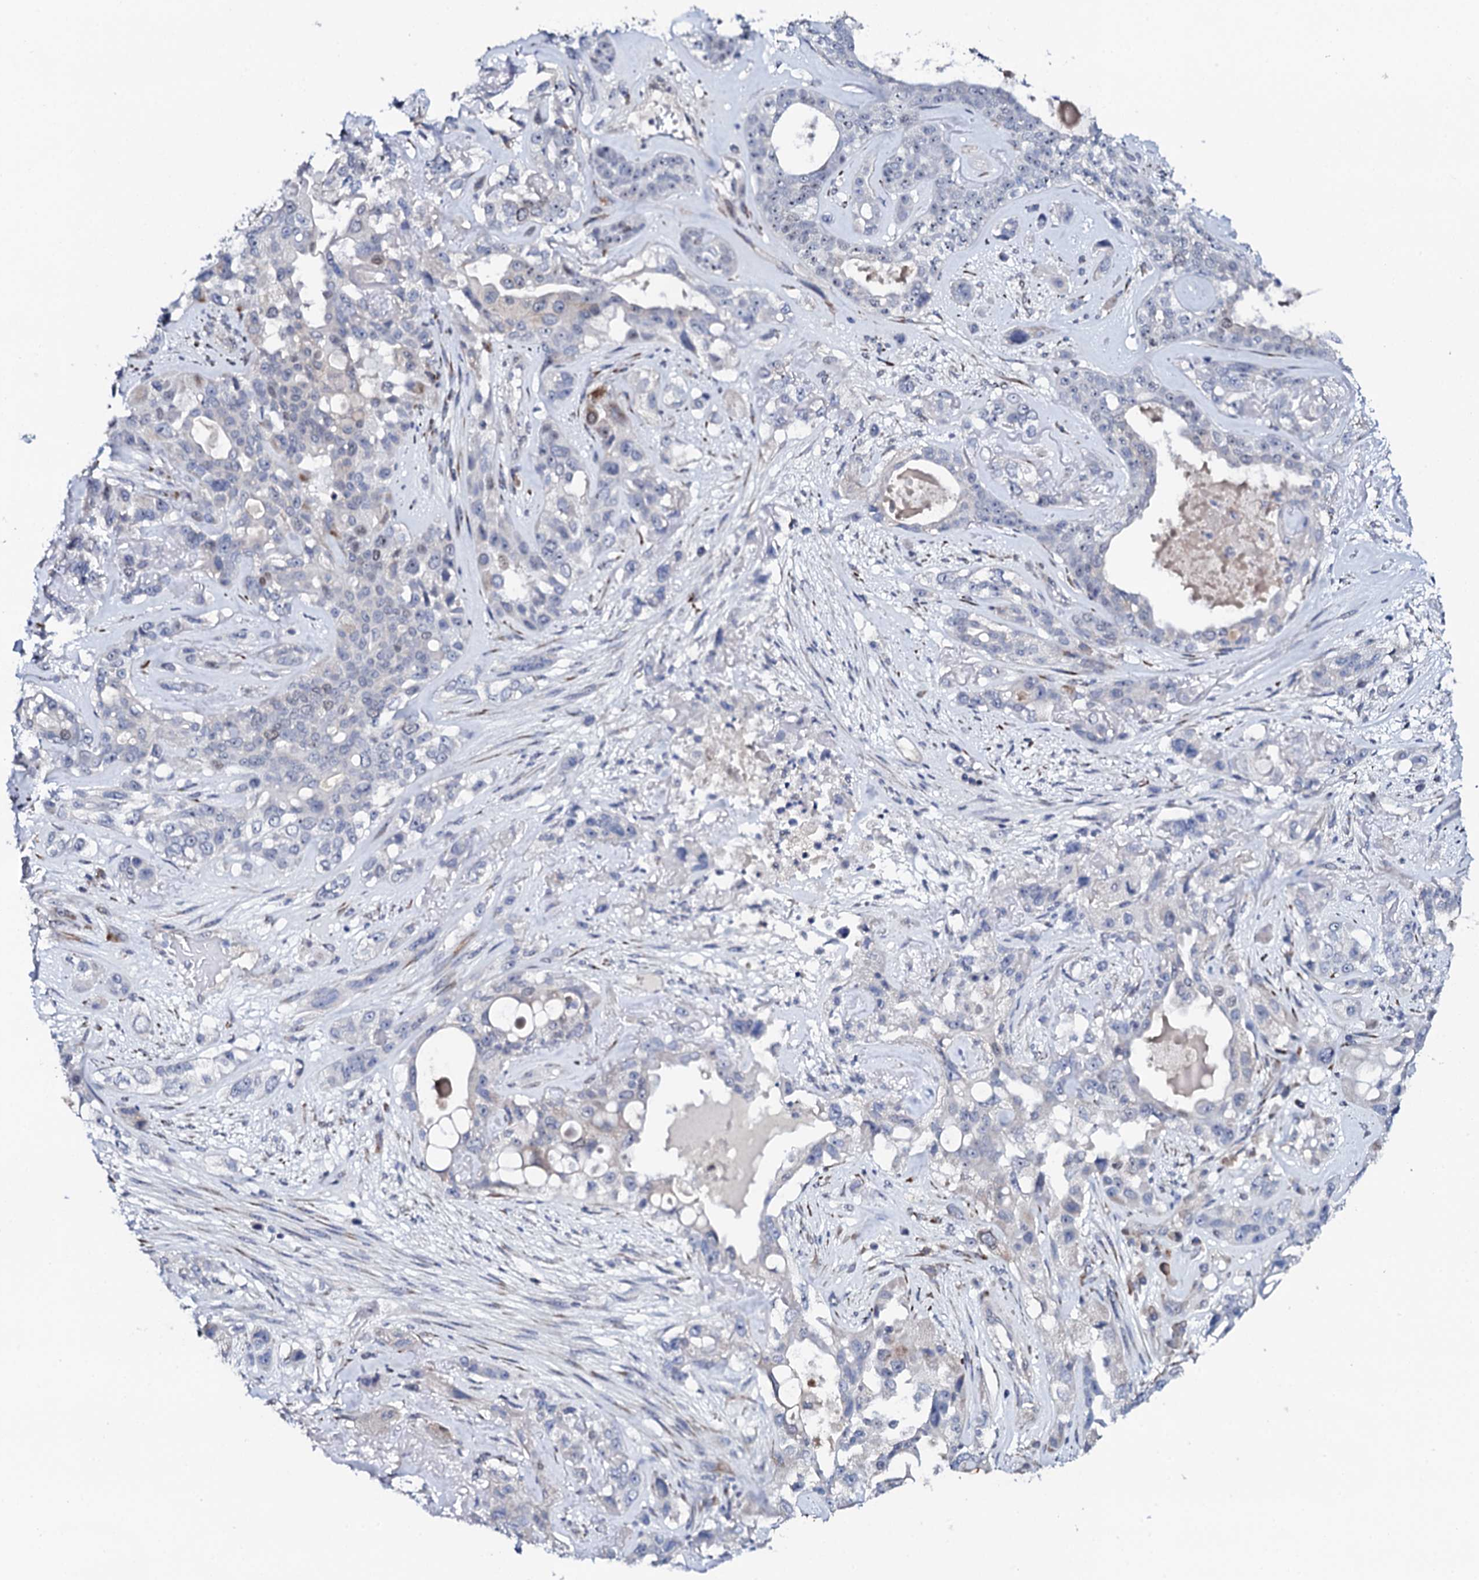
{"staining": {"intensity": "negative", "quantity": "none", "location": "none"}, "tissue": "lung cancer", "cell_type": "Tumor cells", "image_type": "cancer", "snomed": [{"axis": "morphology", "description": "Squamous cell carcinoma, NOS"}, {"axis": "topography", "description": "Lung"}], "caption": "Immunohistochemistry (IHC) of human lung cancer shows no positivity in tumor cells.", "gene": "FAM111A", "patient": {"sex": "female", "age": 70}}